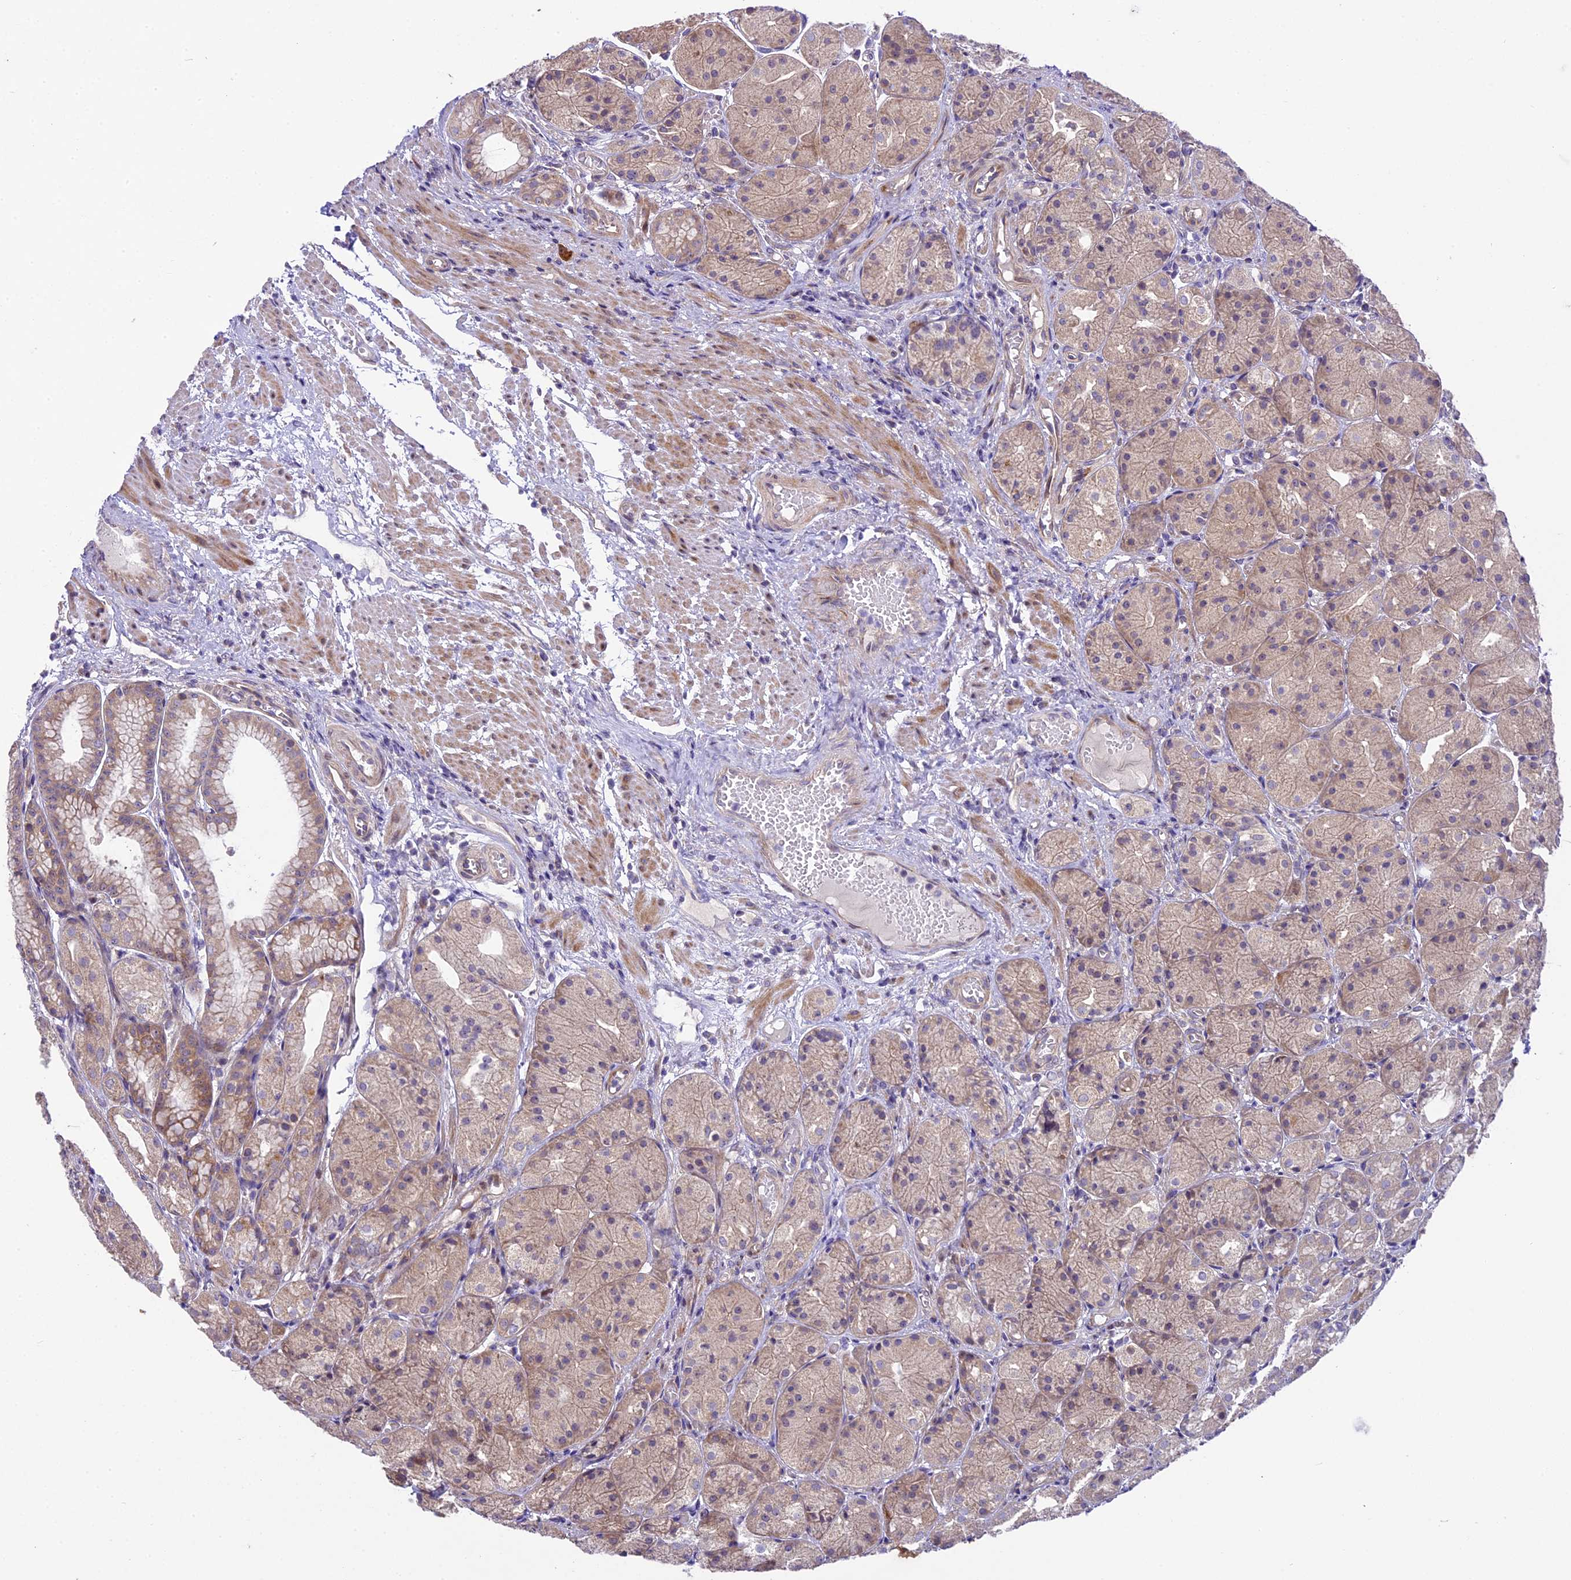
{"staining": {"intensity": "moderate", "quantity": "25%-75%", "location": "cytoplasmic/membranous"}, "tissue": "stomach", "cell_type": "Glandular cells", "image_type": "normal", "snomed": [{"axis": "morphology", "description": "Normal tissue, NOS"}, {"axis": "topography", "description": "Stomach, upper"}], "caption": "Immunohistochemistry of normal stomach shows medium levels of moderate cytoplasmic/membranous positivity in about 25%-75% of glandular cells.", "gene": "SPIRE1", "patient": {"sex": "male", "age": 72}}